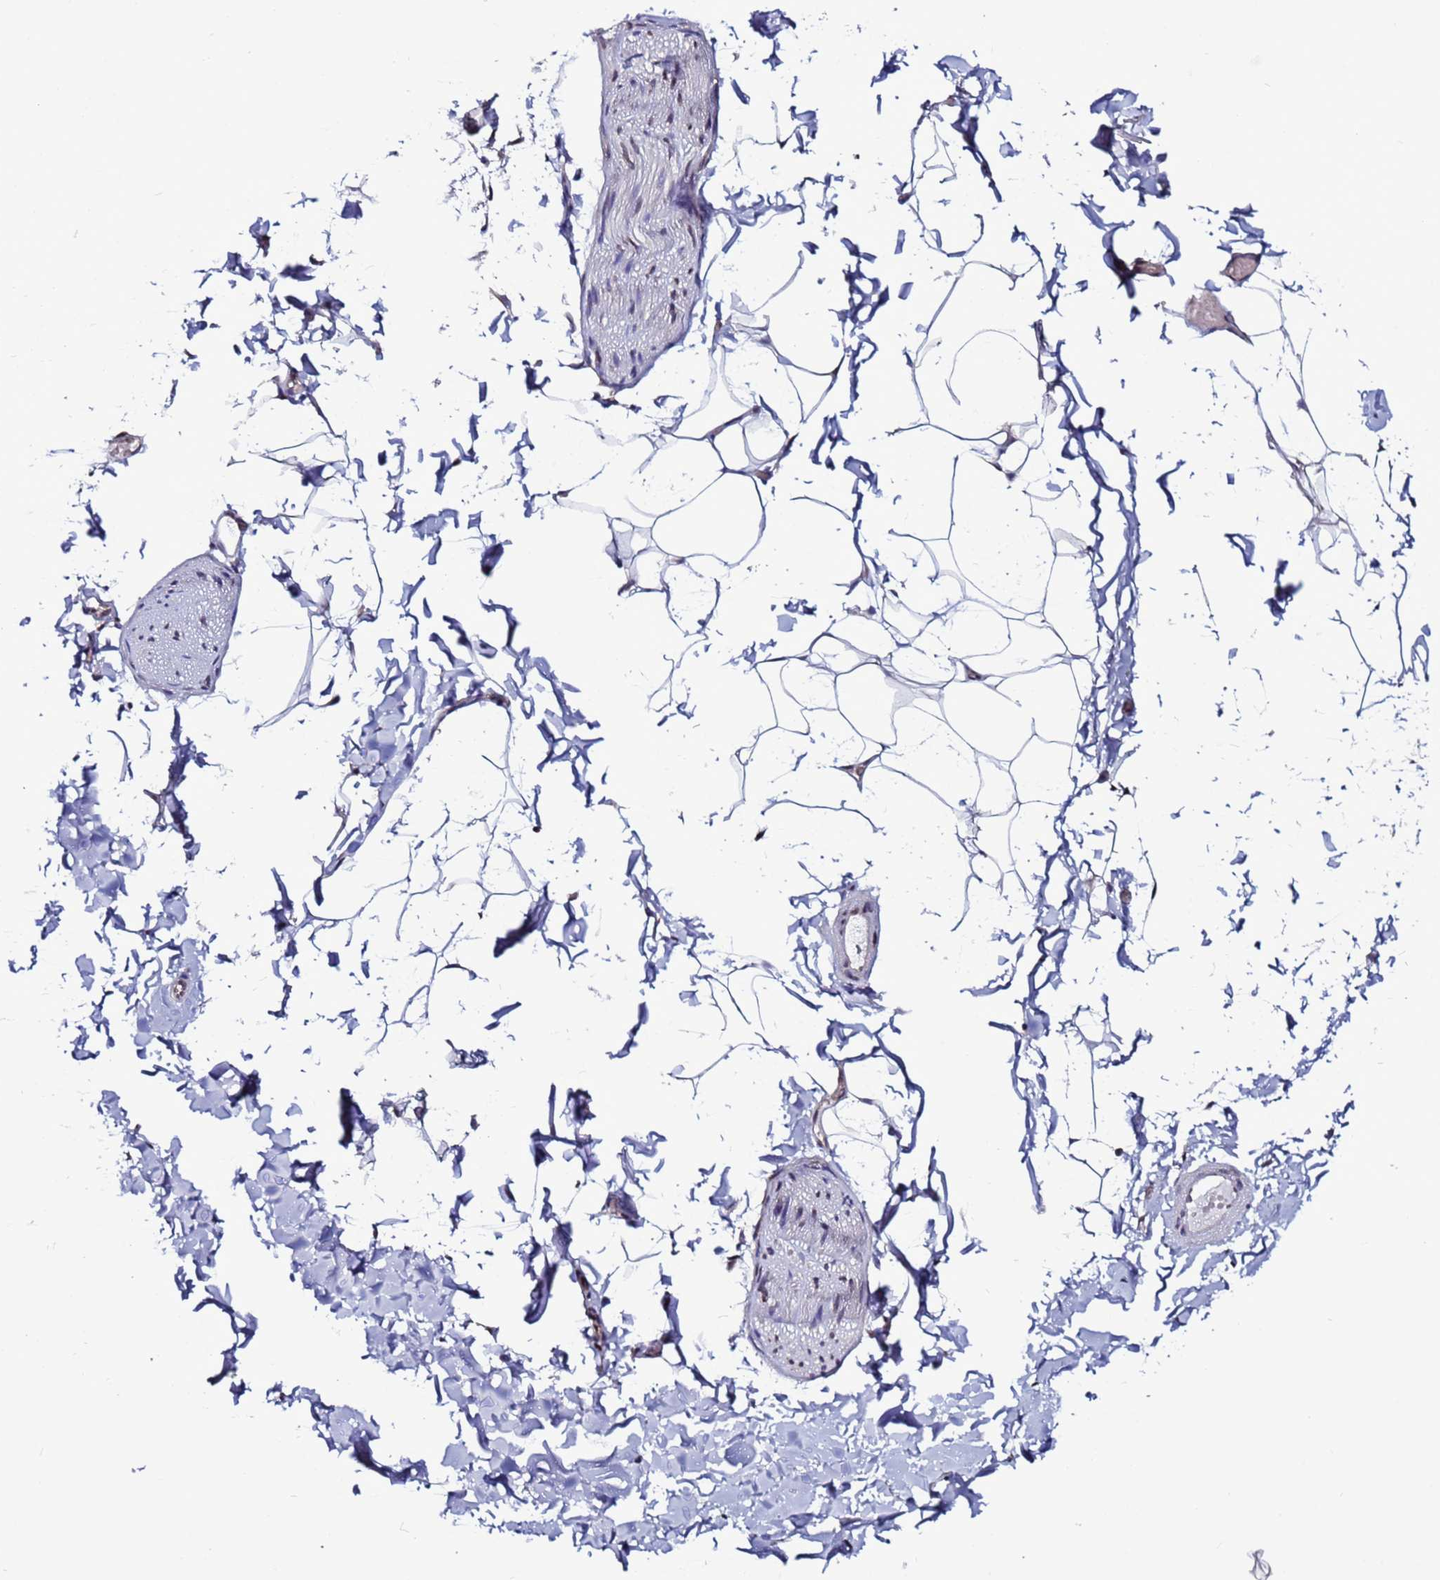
{"staining": {"intensity": "negative", "quantity": "none", "location": "none"}, "tissue": "adipose tissue", "cell_type": "Adipocytes", "image_type": "normal", "snomed": [{"axis": "morphology", "description": "Normal tissue, NOS"}, {"axis": "topography", "description": "Gallbladder"}, {"axis": "topography", "description": "Peripheral nerve tissue"}], "caption": "Immunohistochemical staining of benign human adipose tissue demonstrates no significant staining in adipocytes.", "gene": "TRIM37", "patient": {"sex": "male", "age": 38}}